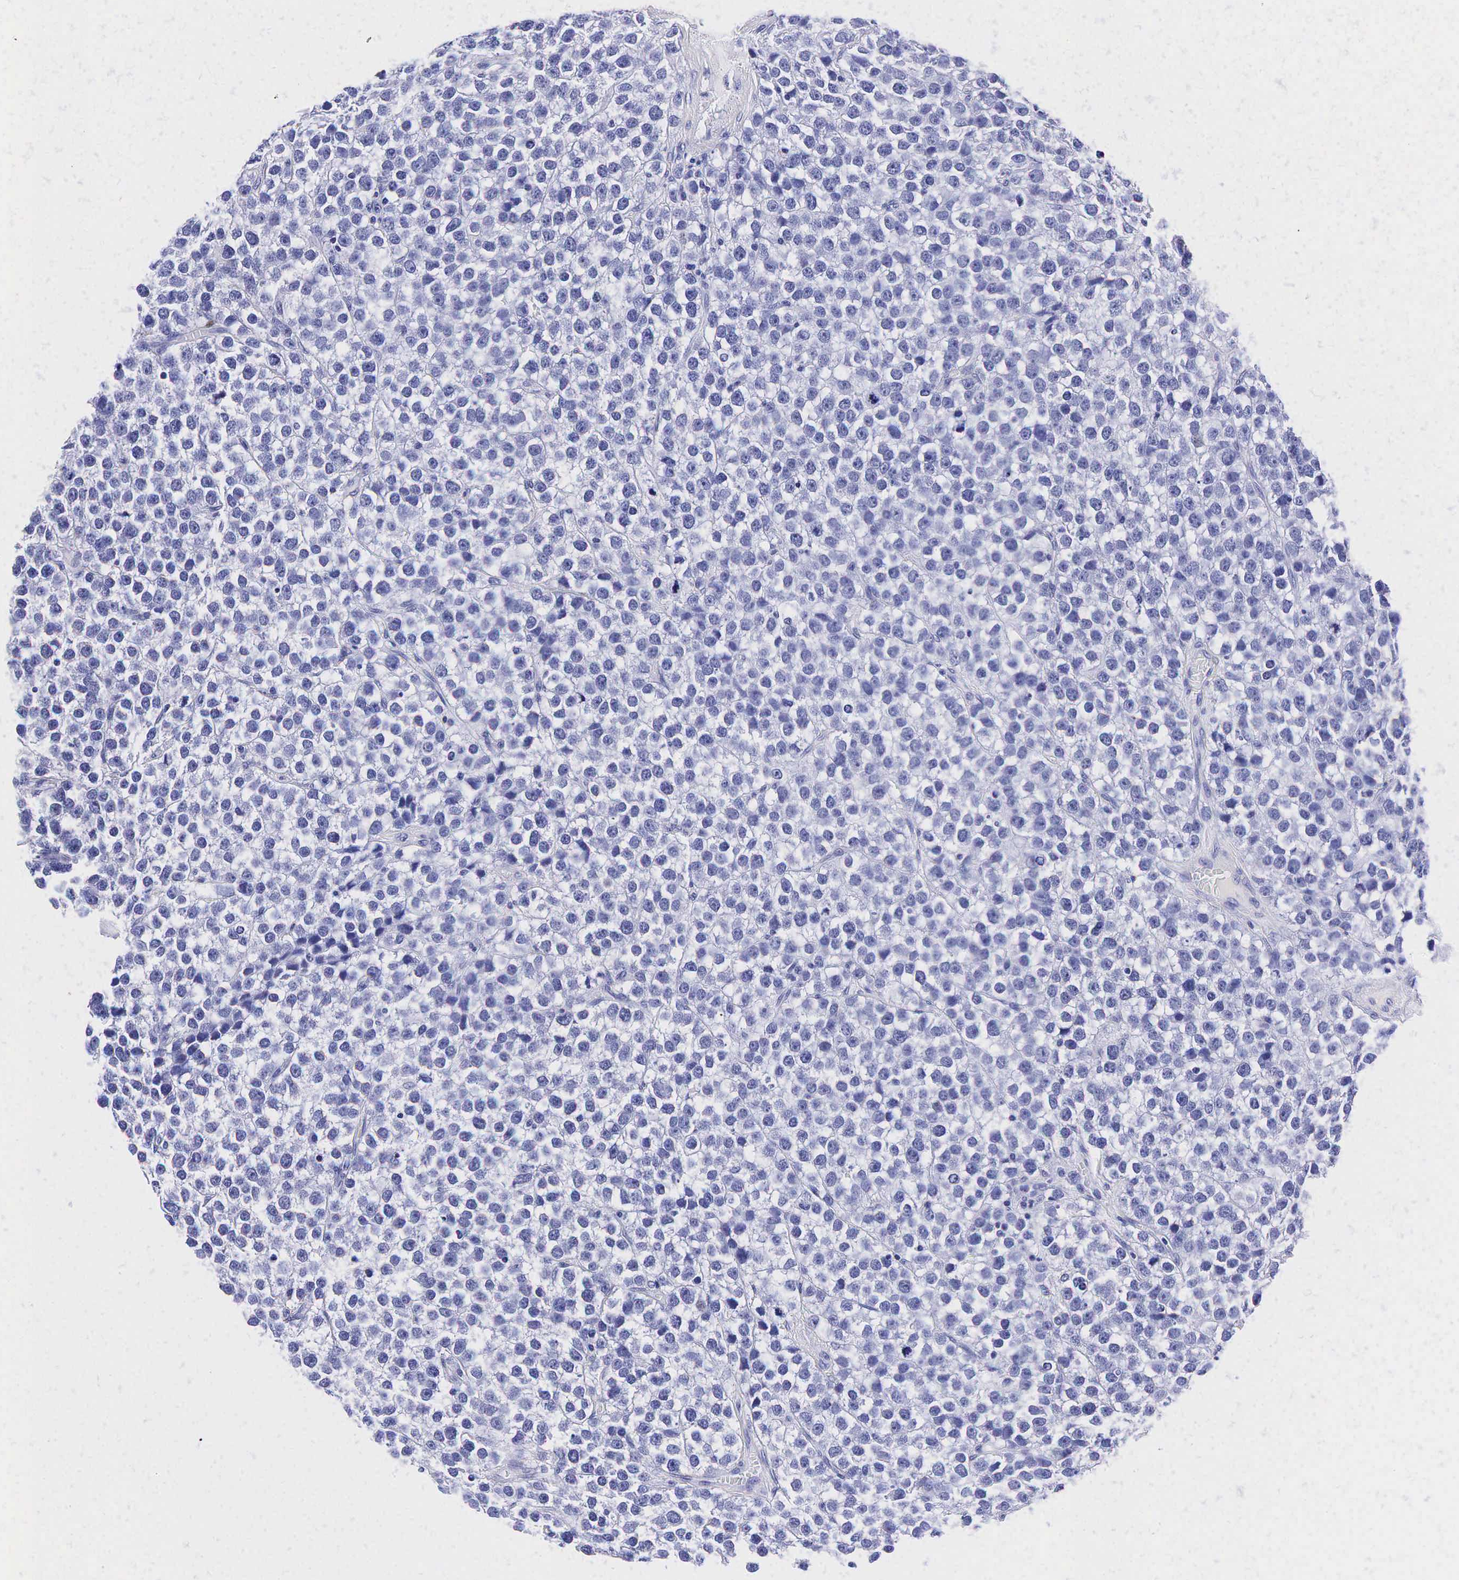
{"staining": {"intensity": "negative", "quantity": "none", "location": "none"}, "tissue": "testis cancer", "cell_type": "Tumor cells", "image_type": "cancer", "snomed": [{"axis": "morphology", "description": "Seminoma, NOS"}, {"axis": "topography", "description": "Testis"}], "caption": "There is no significant expression in tumor cells of seminoma (testis). Nuclei are stained in blue.", "gene": "TG", "patient": {"sex": "male", "age": 25}}